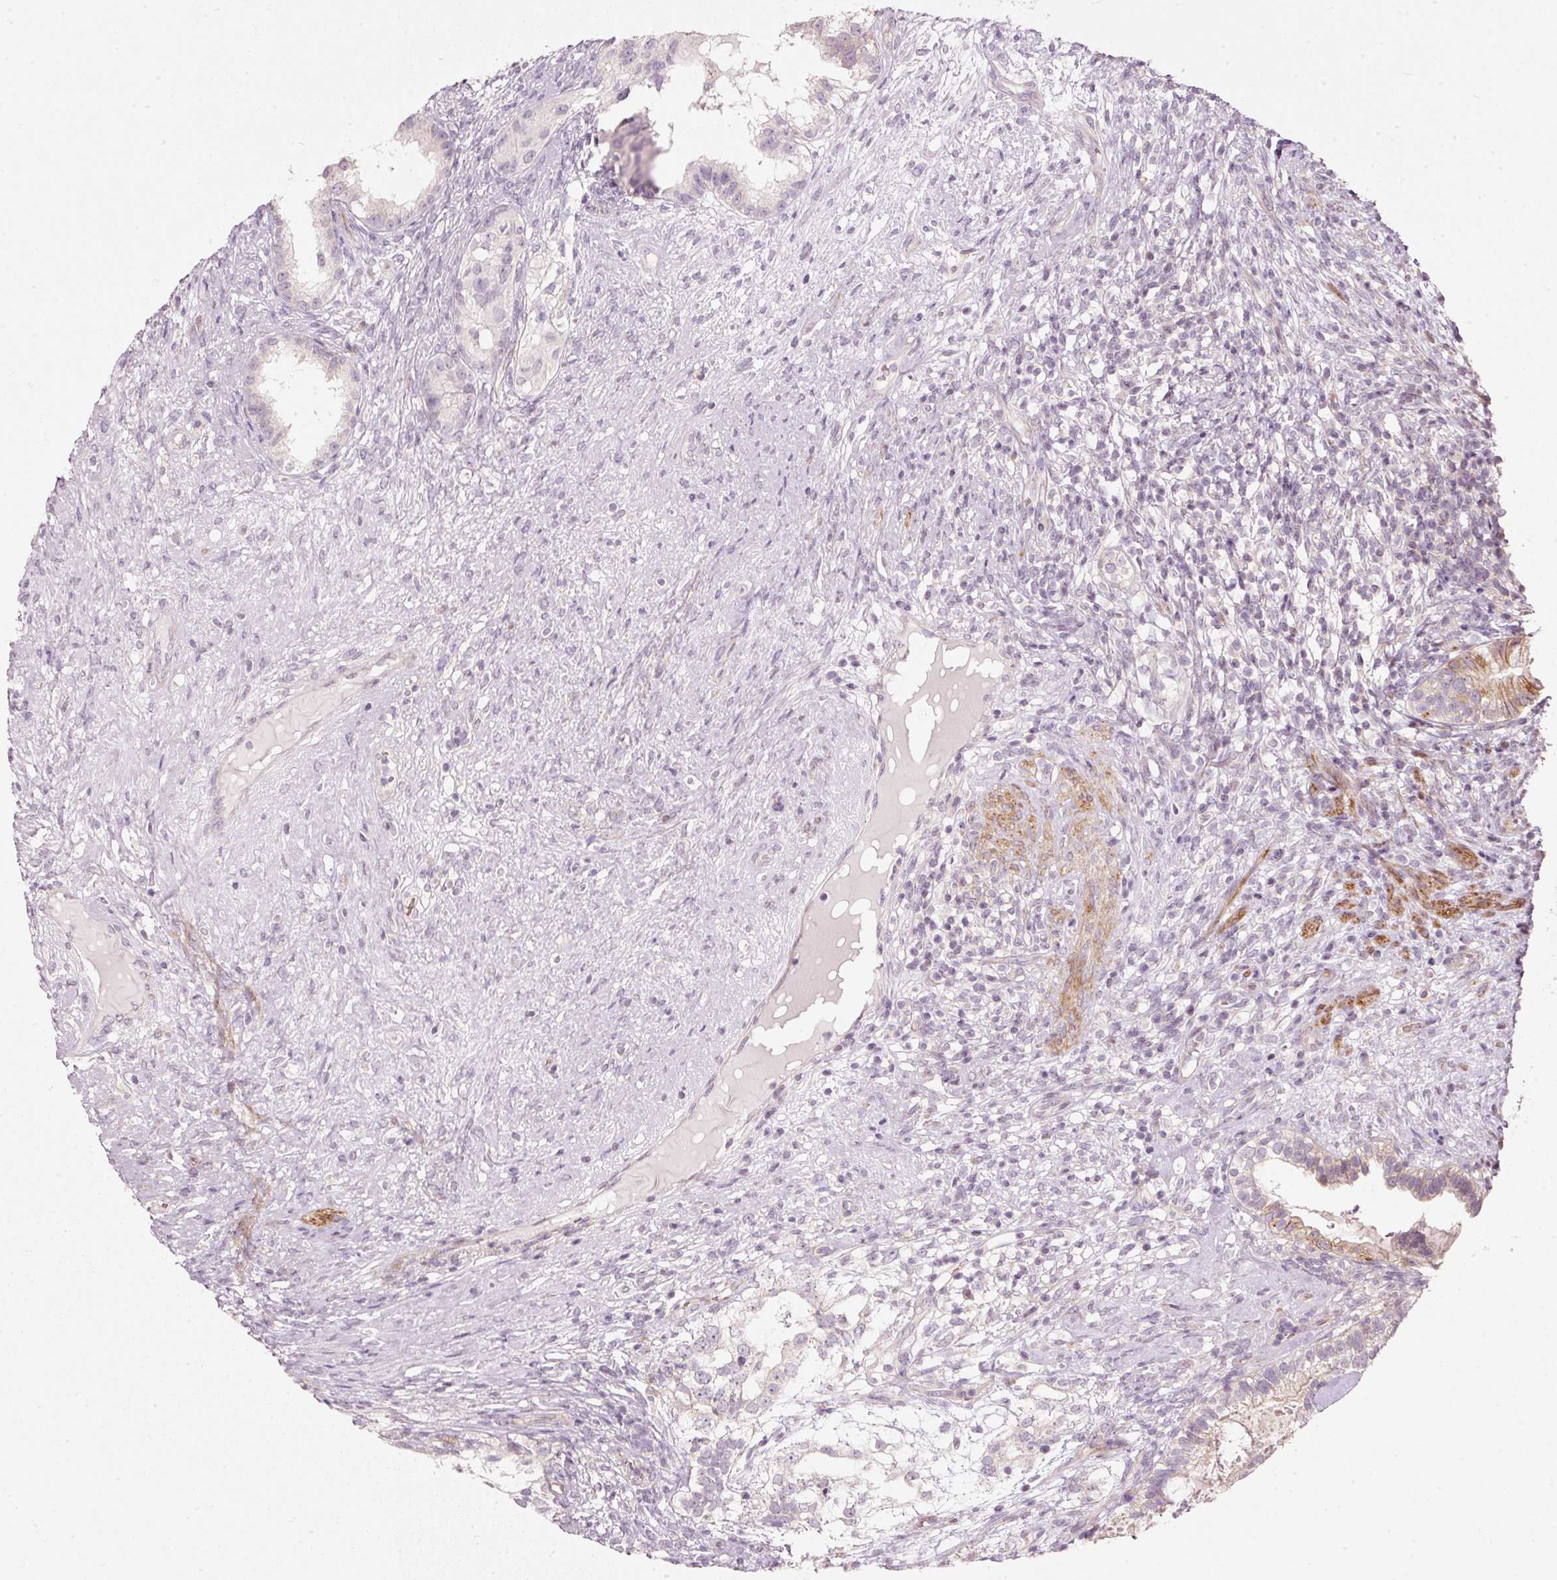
{"staining": {"intensity": "negative", "quantity": "none", "location": "none"}, "tissue": "testis cancer", "cell_type": "Tumor cells", "image_type": "cancer", "snomed": [{"axis": "morphology", "description": "Seminoma, NOS"}, {"axis": "morphology", "description": "Carcinoma, Embryonal, NOS"}, {"axis": "topography", "description": "Testis"}], "caption": "Tumor cells are negative for protein expression in human testis cancer (embryonal carcinoma).", "gene": "KCNQ1", "patient": {"sex": "male", "age": 41}}